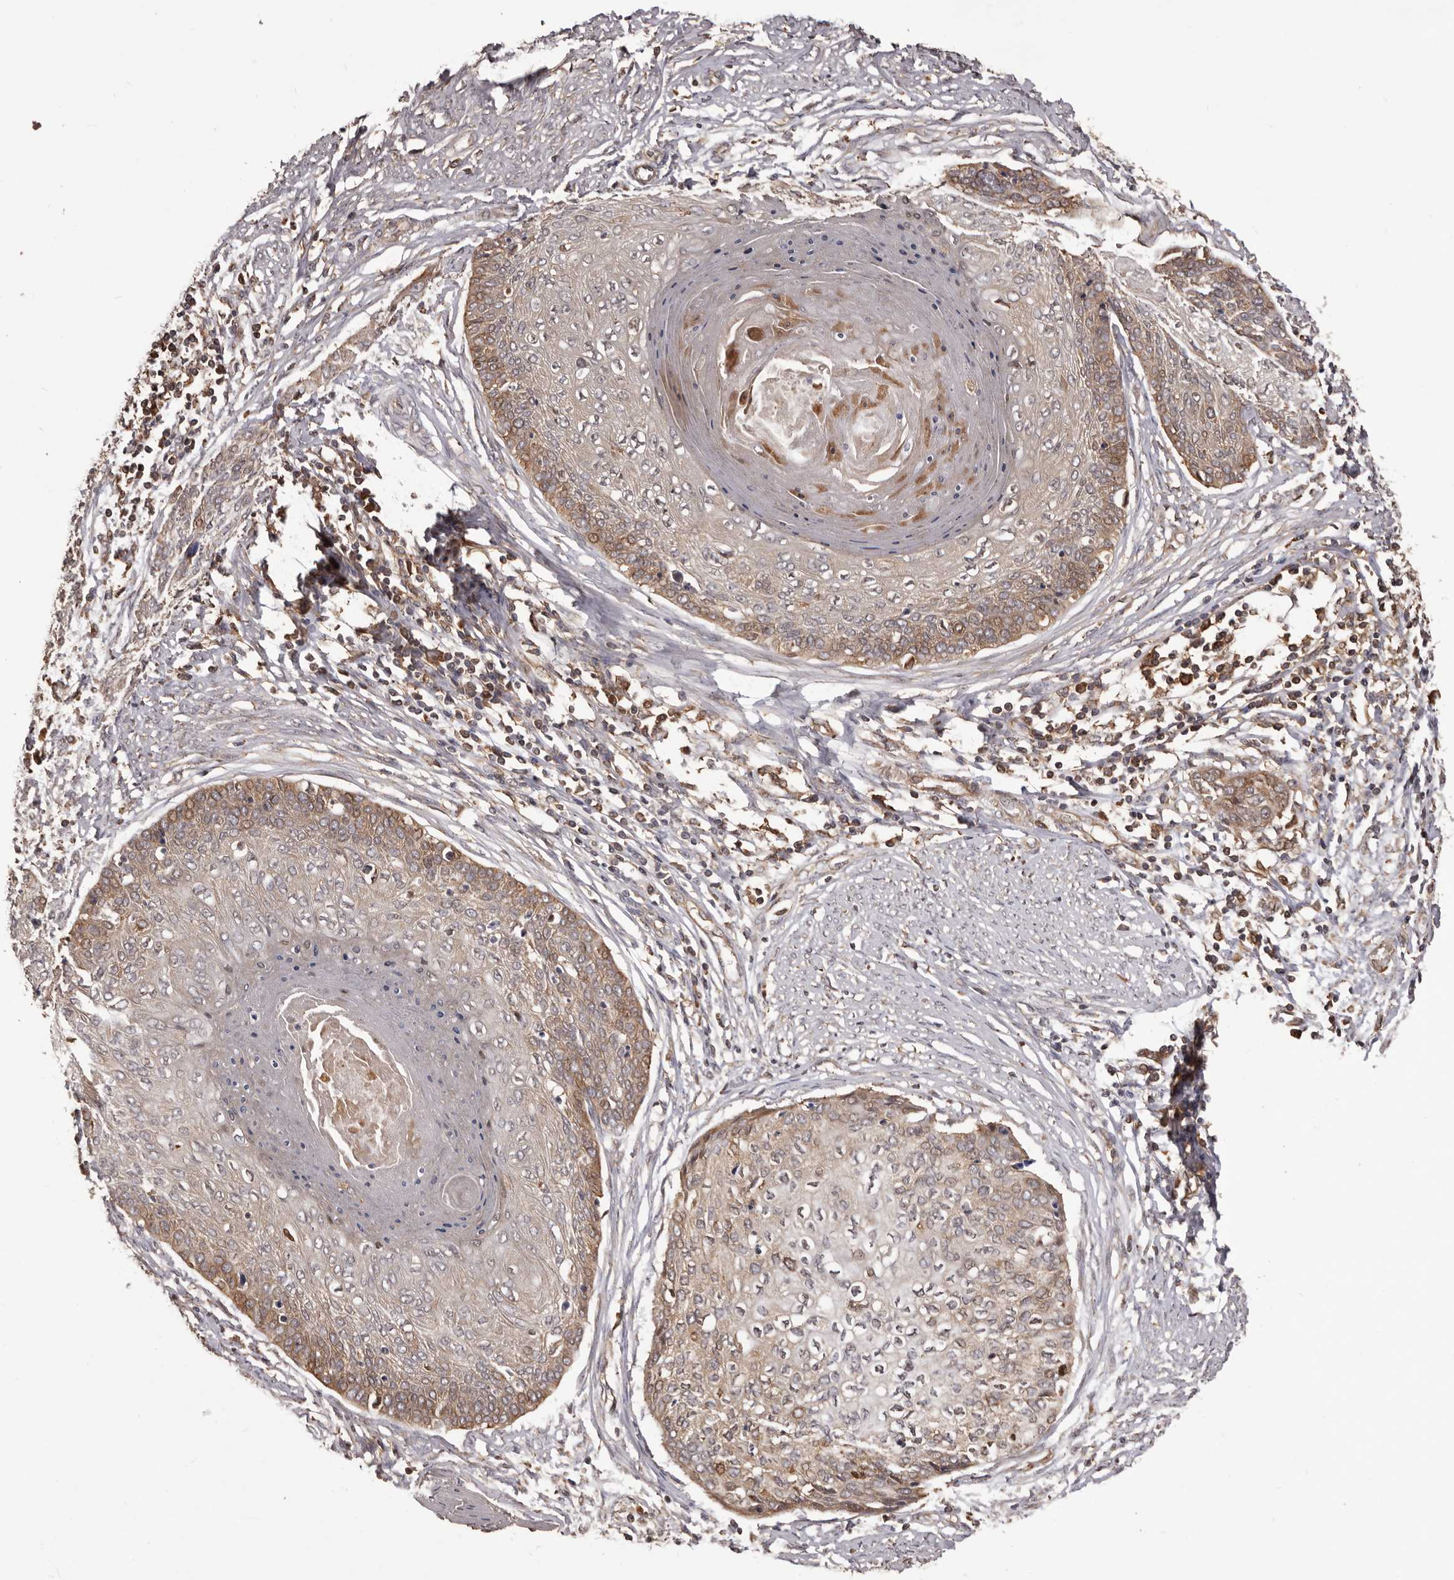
{"staining": {"intensity": "moderate", "quantity": "25%-75%", "location": "cytoplasmic/membranous"}, "tissue": "cervical cancer", "cell_type": "Tumor cells", "image_type": "cancer", "snomed": [{"axis": "morphology", "description": "Squamous cell carcinoma, NOS"}, {"axis": "topography", "description": "Cervix"}], "caption": "An image of cervical cancer (squamous cell carcinoma) stained for a protein reveals moderate cytoplasmic/membranous brown staining in tumor cells.", "gene": "HBS1L", "patient": {"sex": "female", "age": 37}}